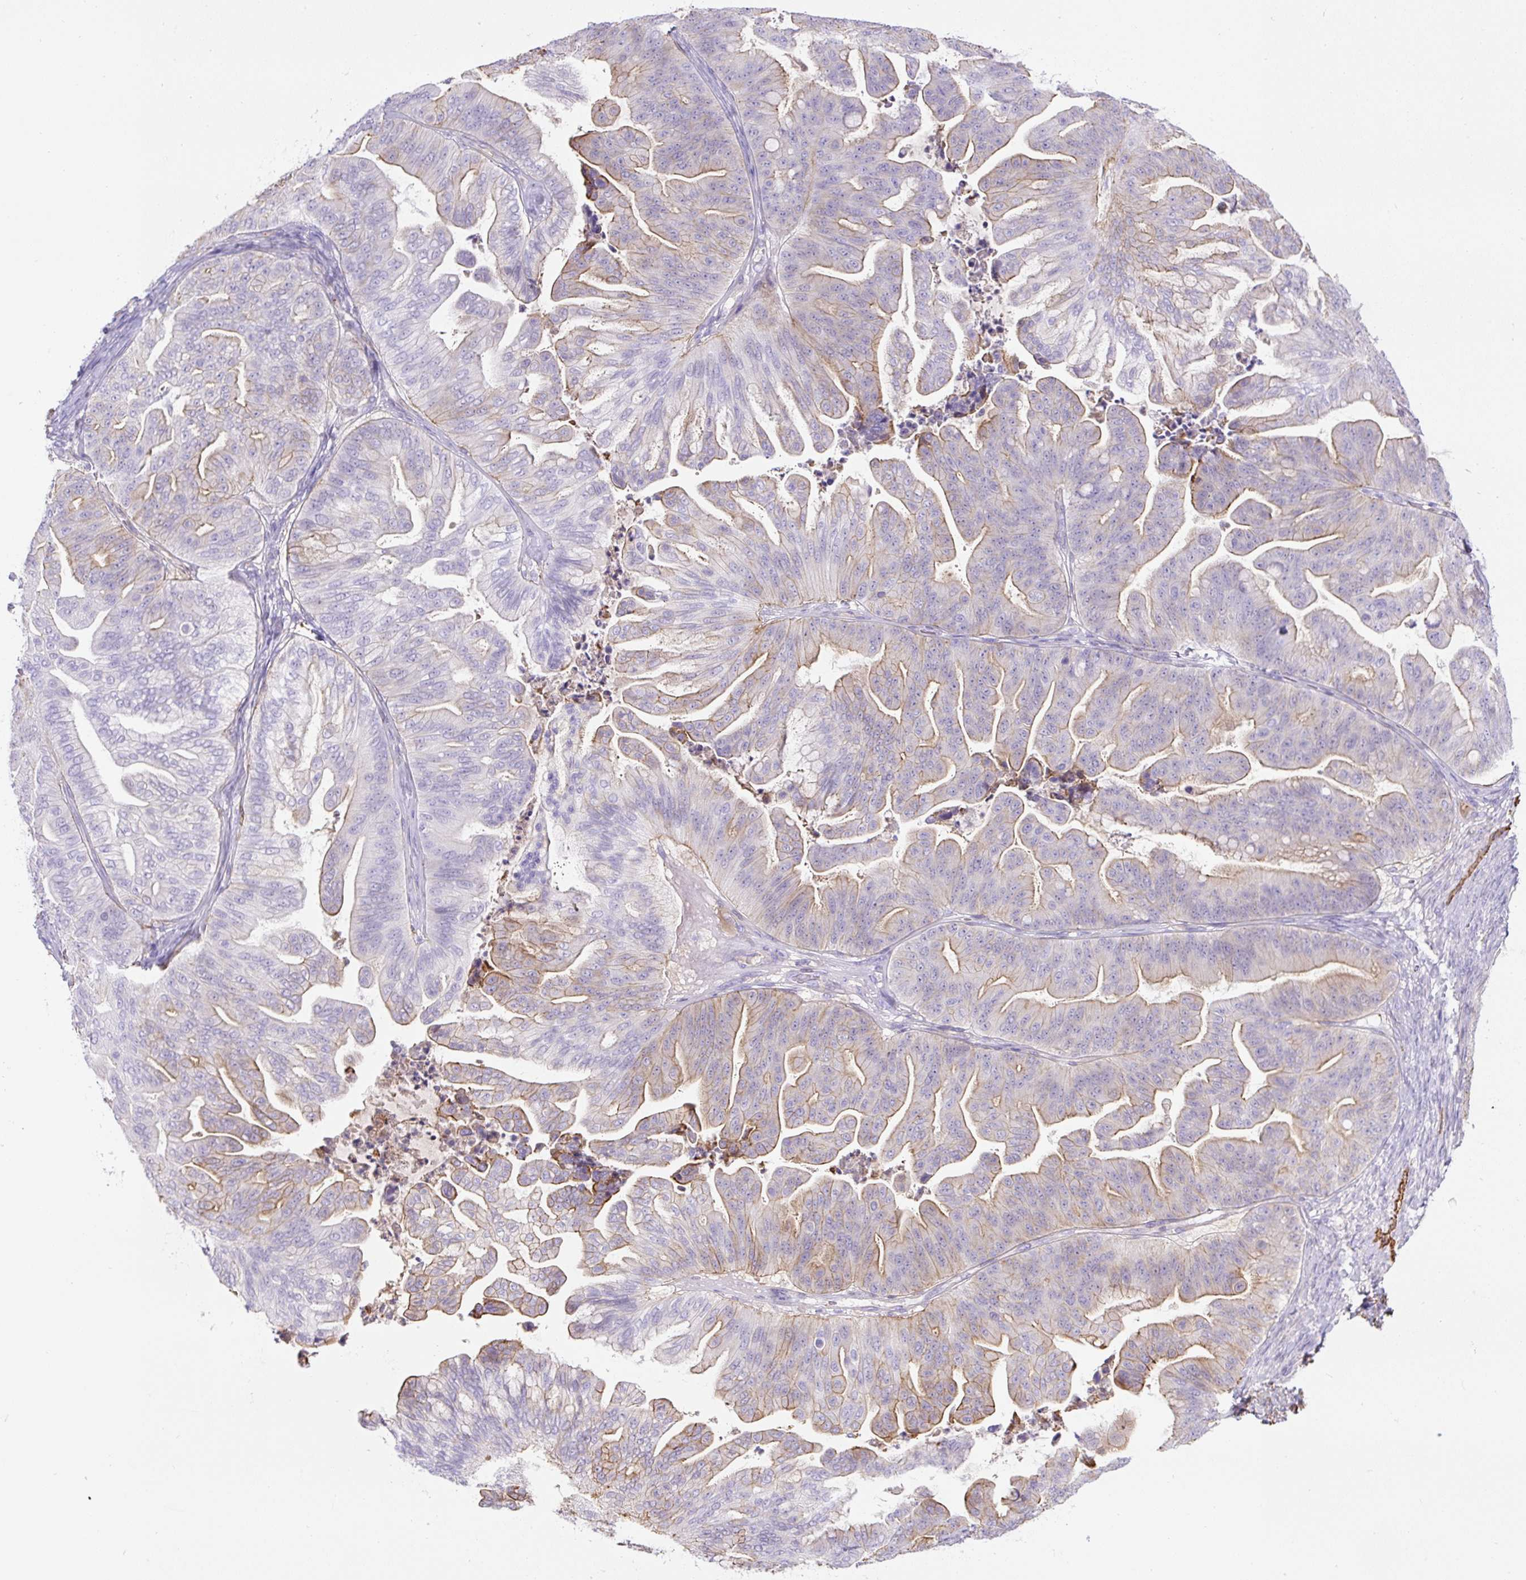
{"staining": {"intensity": "moderate", "quantity": "25%-75%", "location": "cytoplasmic/membranous"}, "tissue": "ovarian cancer", "cell_type": "Tumor cells", "image_type": "cancer", "snomed": [{"axis": "morphology", "description": "Cystadenocarcinoma, mucinous, NOS"}, {"axis": "topography", "description": "Ovary"}], "caption": "Ovarian cancer (mucinous cystadenocarcinoma) stained with a brown dye demonstrates moderate cytoplasmic/membranous positive positivity in approximately 25%-75% of tumor cells.", "gene": "B3GALT5", "patient": {"sex": "female", "age": 67}}